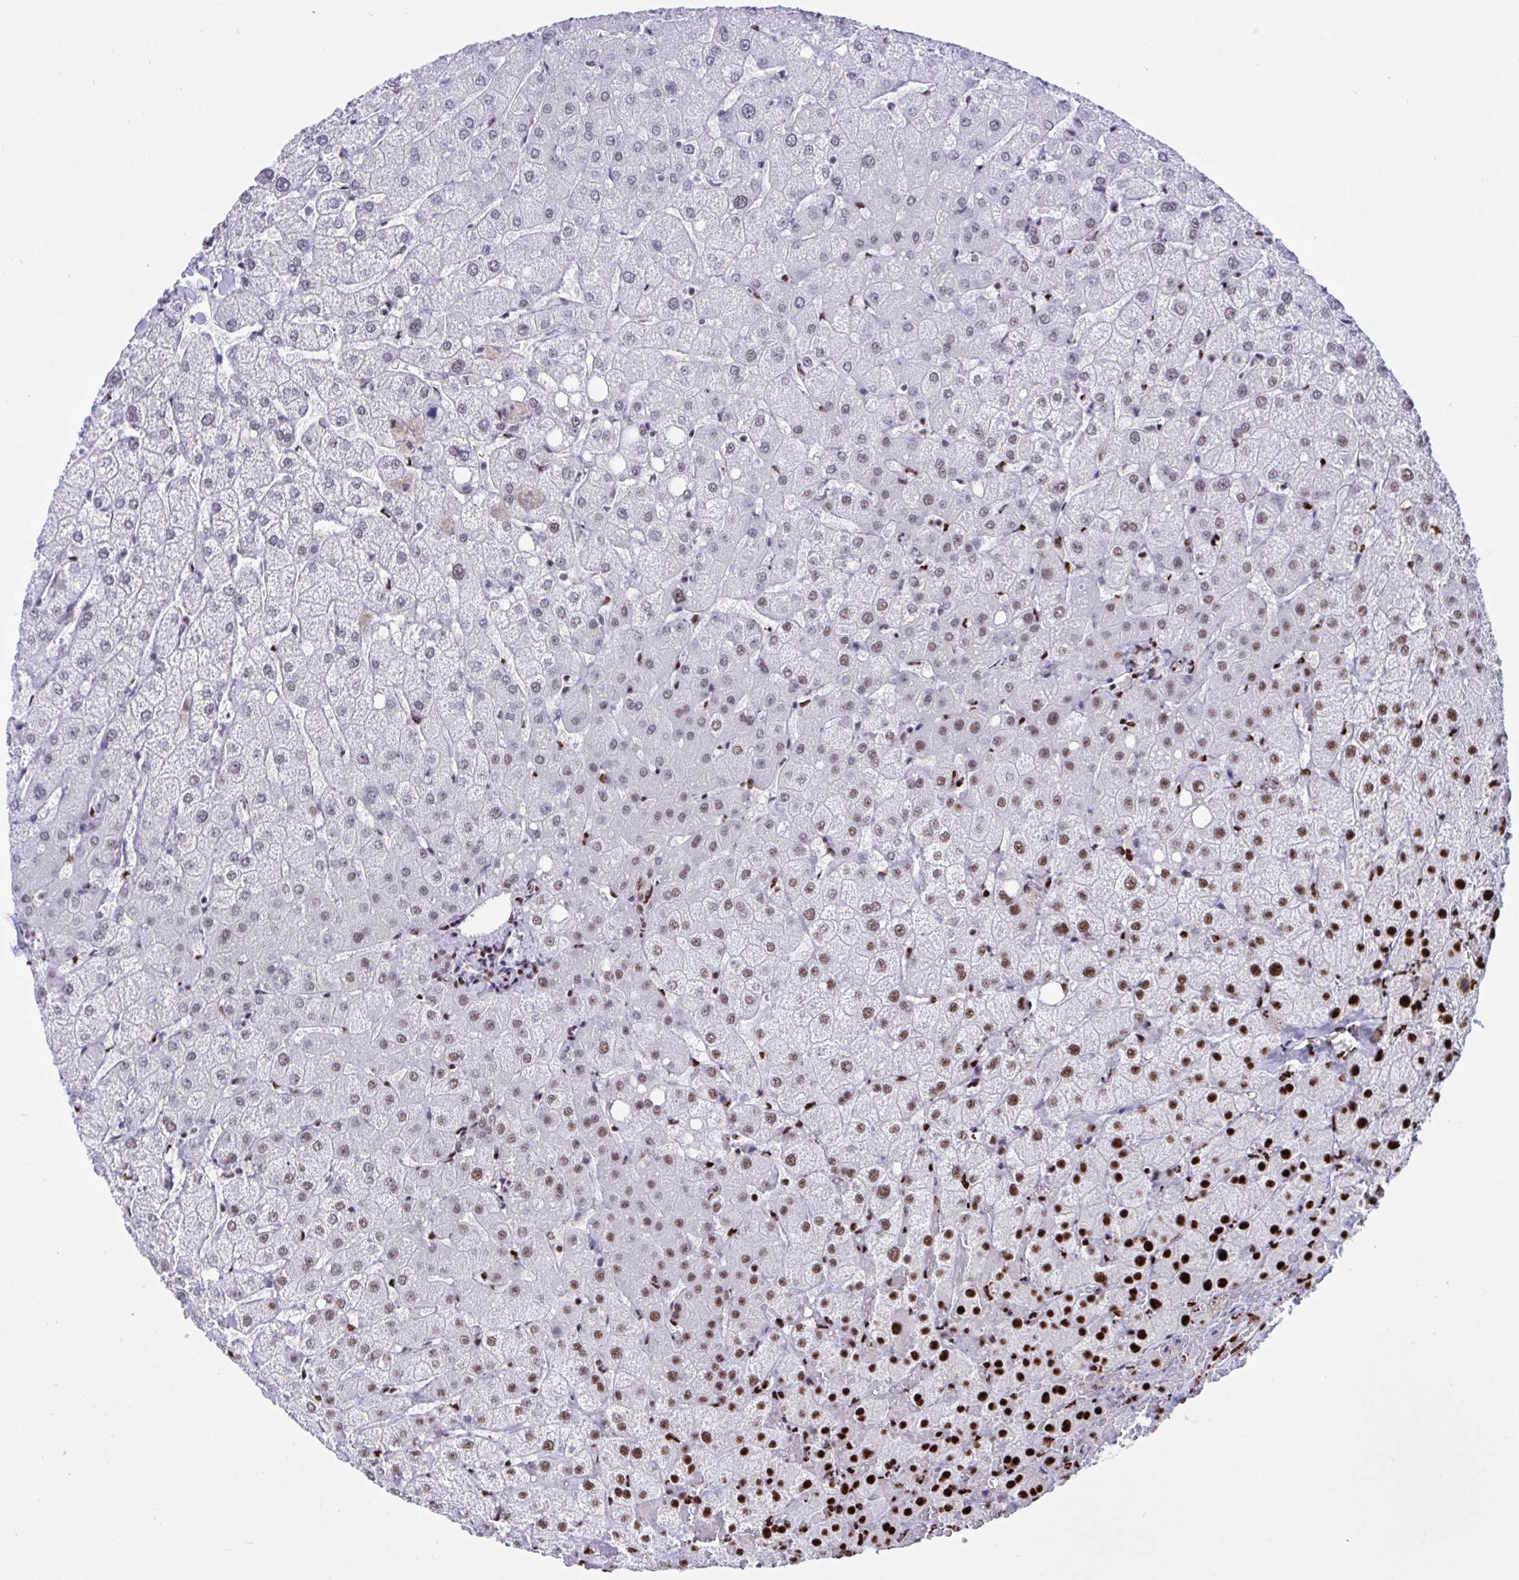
{"staining": {"intensity": "negative", "quantity": "none", "location": "none"}, "tissue": "liver", "cell_type": "Cholangiocytes", "image_type": "normal", "snomed": [{"axis": "morphology", "description": "Normal tissue, NOS"}, {"axis": "topography", "description": "Liver"}], "caption": "Liver stained for a protein using immunohistochemistry exhibits no staining cholangiocytes.", "gene": "IKZF2", "patient": {"sex": "female", "age": 54}}